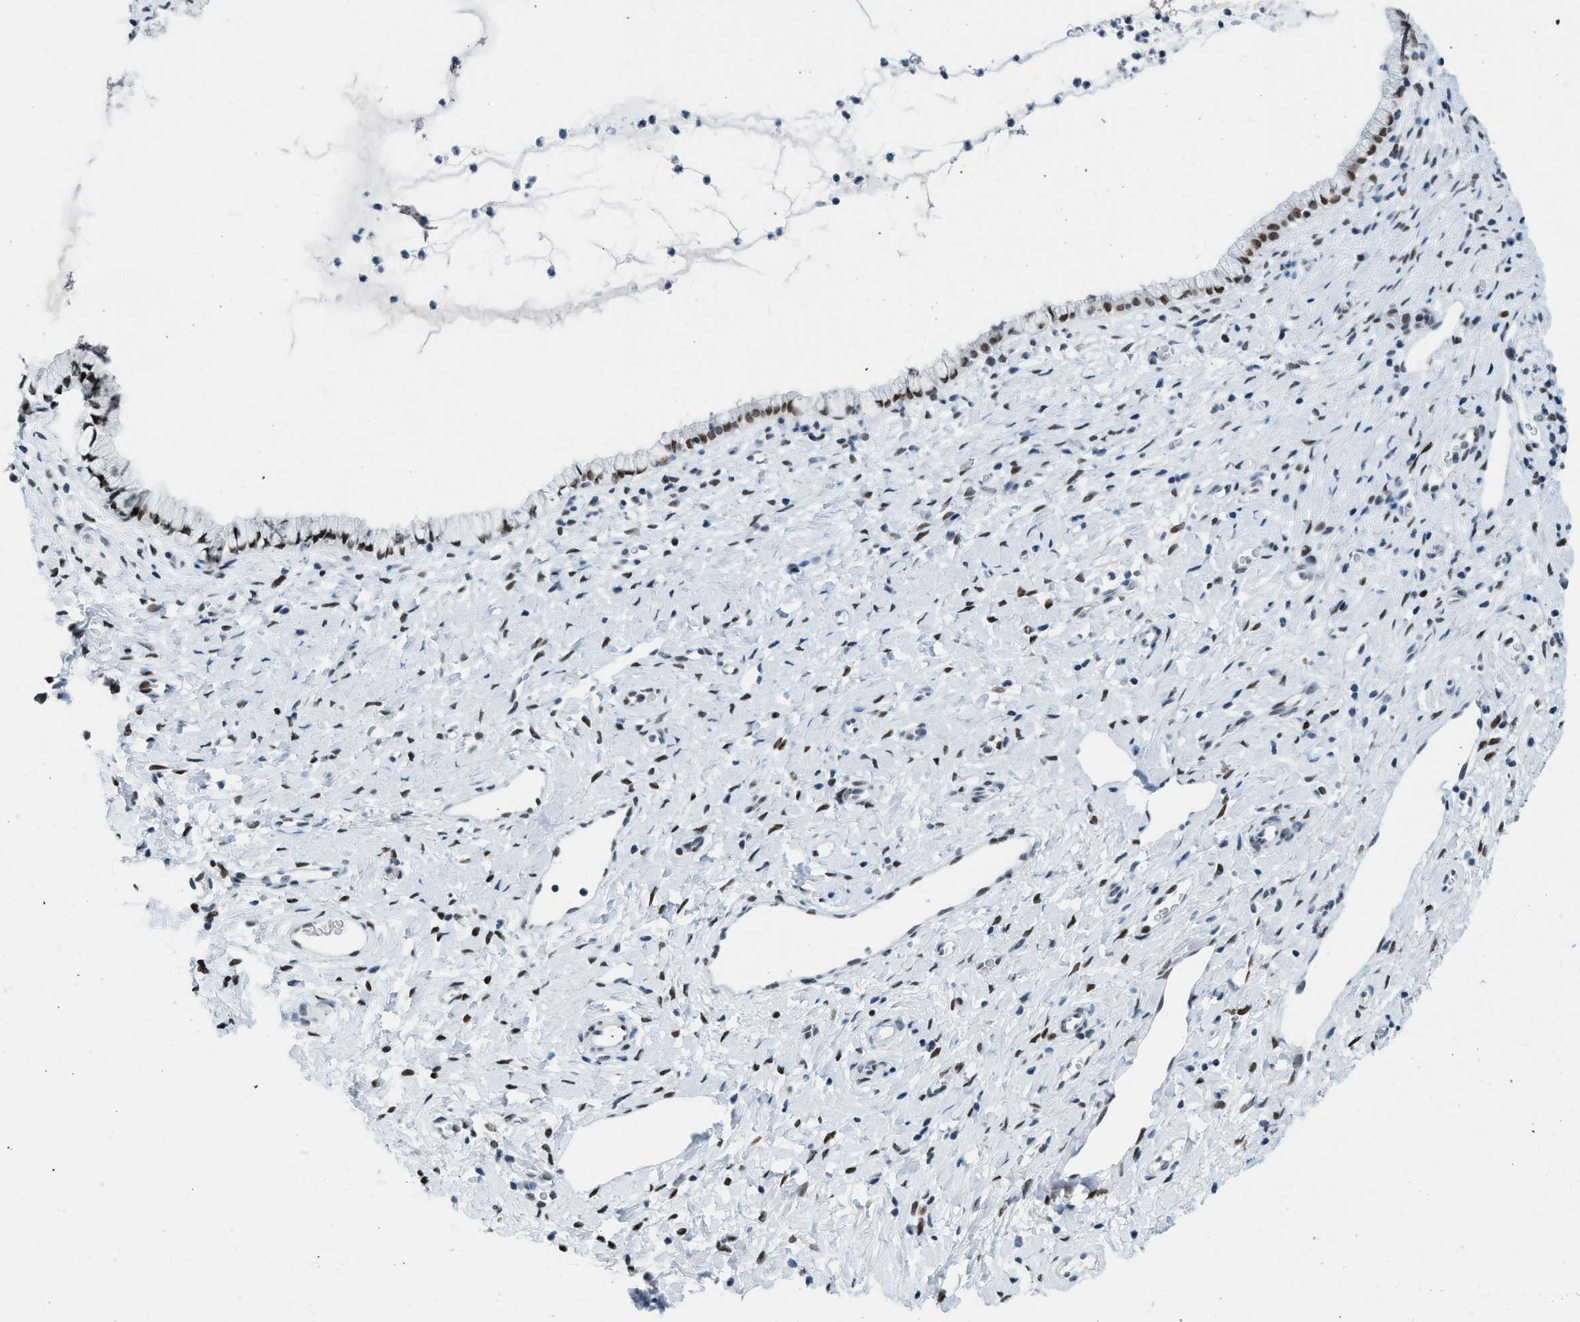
{"staining": {"intensity": "strong", "quantity": ">75%", "location": "nuclear"}, "tissue": "cervix", "cell_type": "Glandular cells", "image_type": "normal", "snomed": [{"axis": "morphology", "description": "Normal tissue, NOS"}, {"axis": "topography", "description": "Cervix"}], "caption": "A histopathology image of human cervix stained for a protein exhibits strong nuclear brown staining in glandular cells.", "gene": "PBX1", "patient": {"sex": "female", "age": 72}}